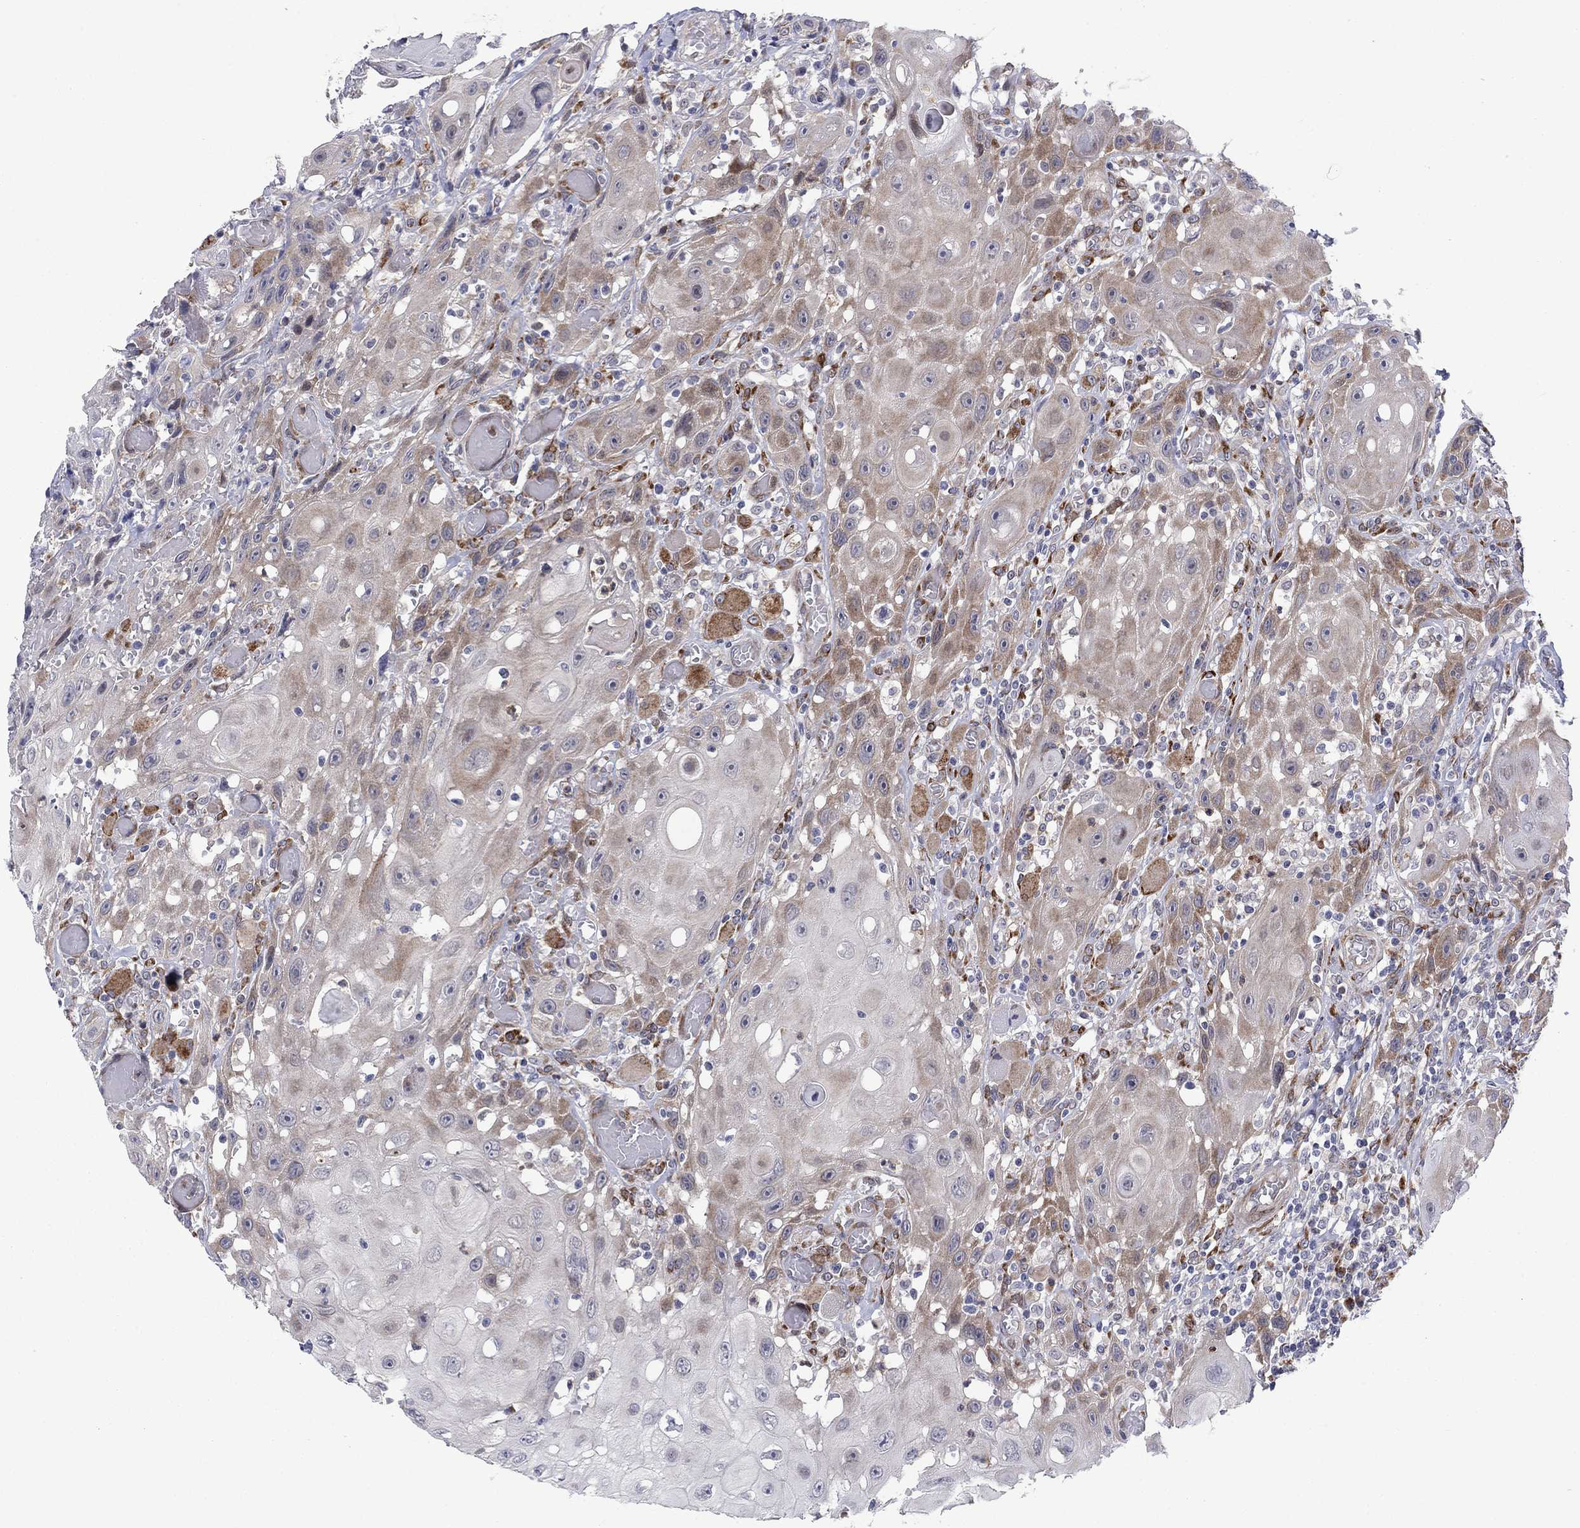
{"staining": {"intensity": "moderate", "quantity": "<25%", "location": "cytoplasmic/membranous"}, "tissue": "head and neck cancer", "cell_type": "Tumor cells", "image_type": "cancer", "snomed": [{"axis": "morphology", "description": "Normal tissue, NOS"}, {"axis": "morphology", "description": "Squamous cell carcinoma, NOS"}, {"axis": "topography", "description": "Oral tissue"}, {"axis": "topography", "description": "Head-Neck"}], "caption": "Head and neck squamous cell carcinoma stained with a brown dye reveals moderate cytoplasmic/membranous positive staining in approximately <25% of tumor cells.", "gene": "TTC21B", "patient": {"sex": "male", "age": 71}}